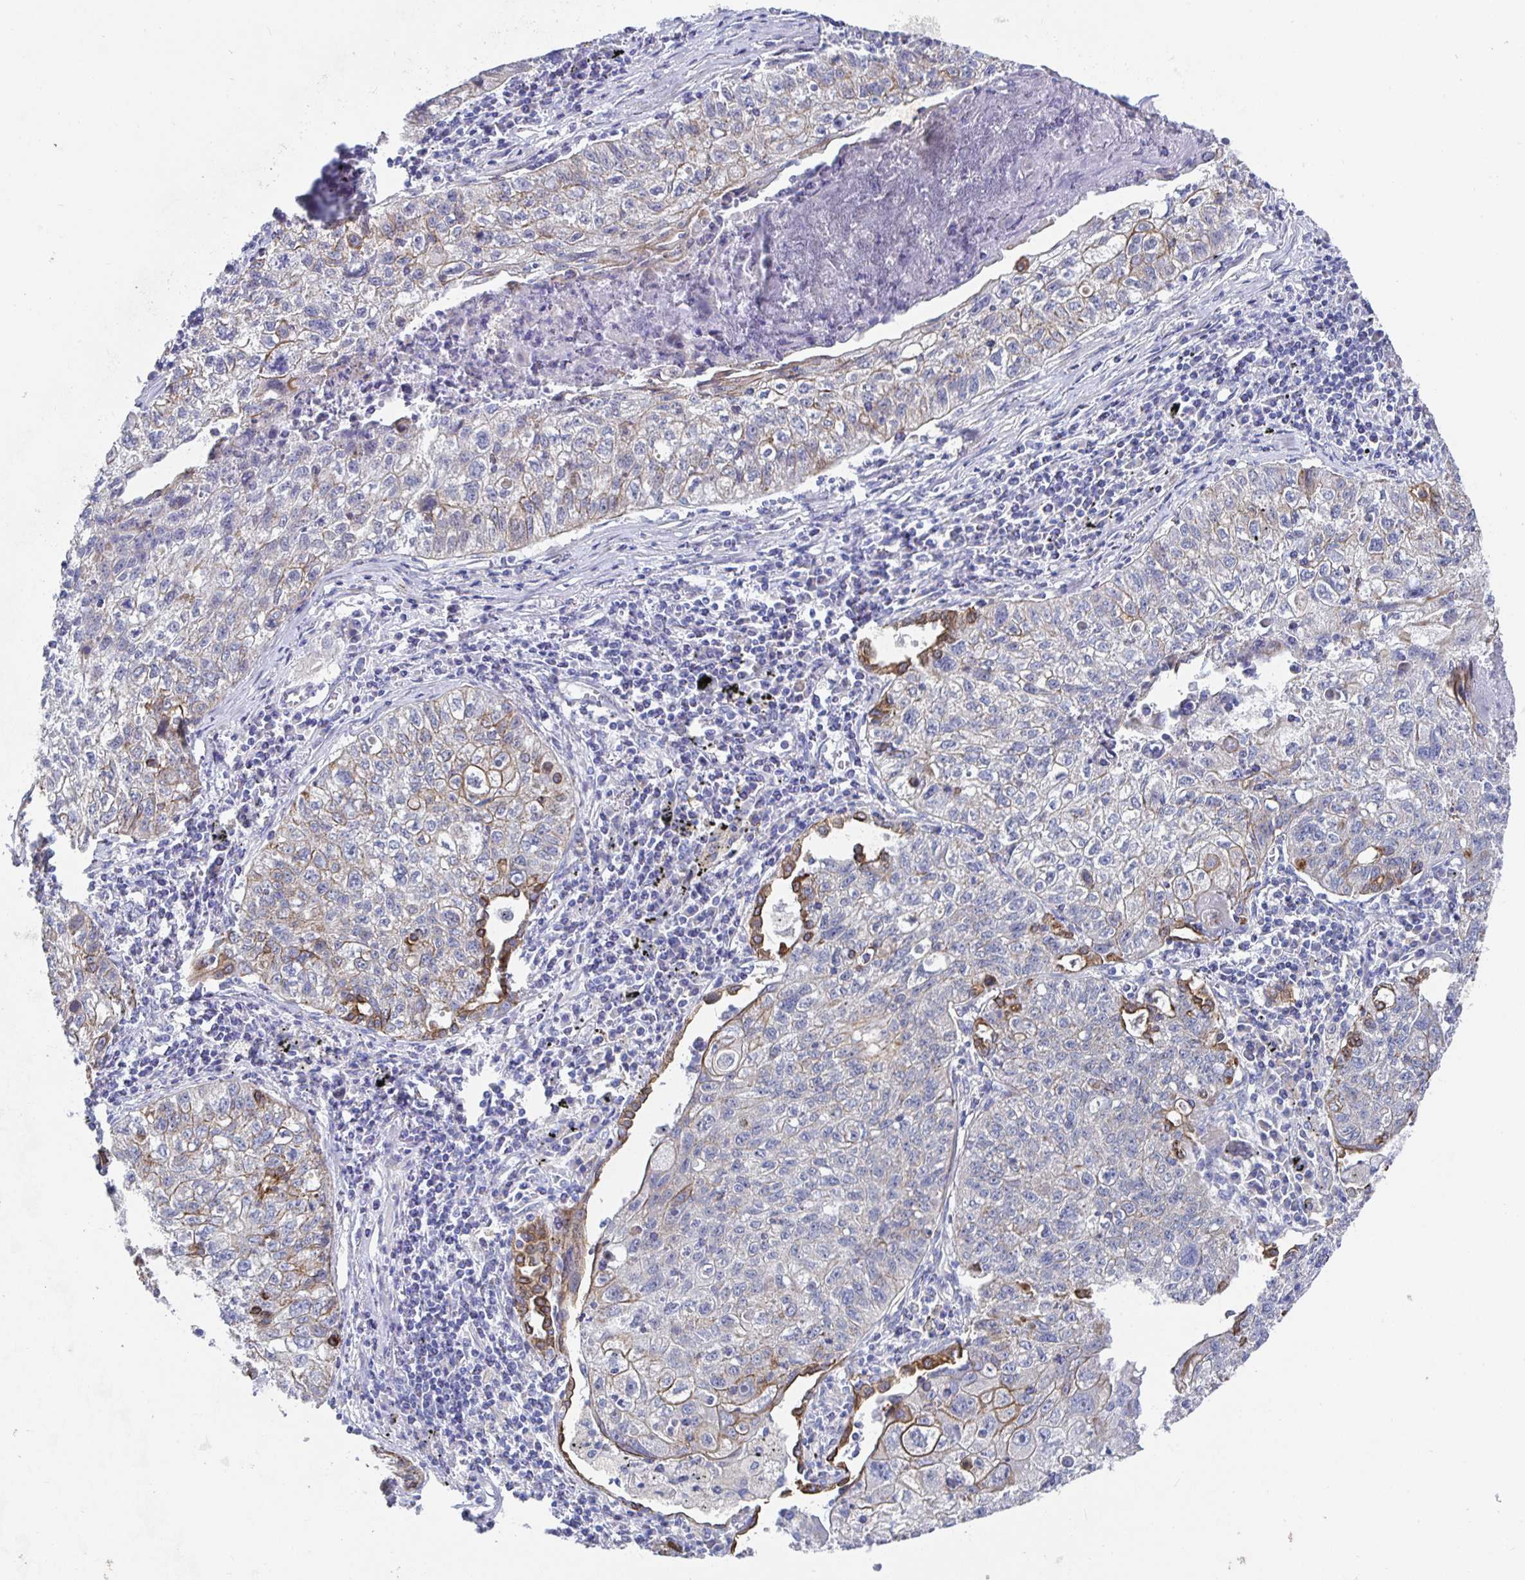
{"staining": {"intensity": "moderate", "quantity": "<25%", "location": "cytoplasmic/membranous"}, "tissue": "lung cancer", "cell_type": "Tumor cells", "image_type": "cancer", "snomed": [{"axis": "morphology", "description": "Normal morphology"}, {"axis": "morphology", "description": "Aneuploidy"}, {"axis": "morphology", "description": "Squamous cell carcinoma, NOS"}, {"axis": "topography", "description": "Lymph node"}, {"axis": "topography", "description": "Lung"}], "caption": "Tumor cells demonstrate low levels of moderate cytoplasmic/membranous positivity in about <25% of cells in lung cancer.", "gene": "ZIK1", "patient": {"sex": "female", "age": 76}}